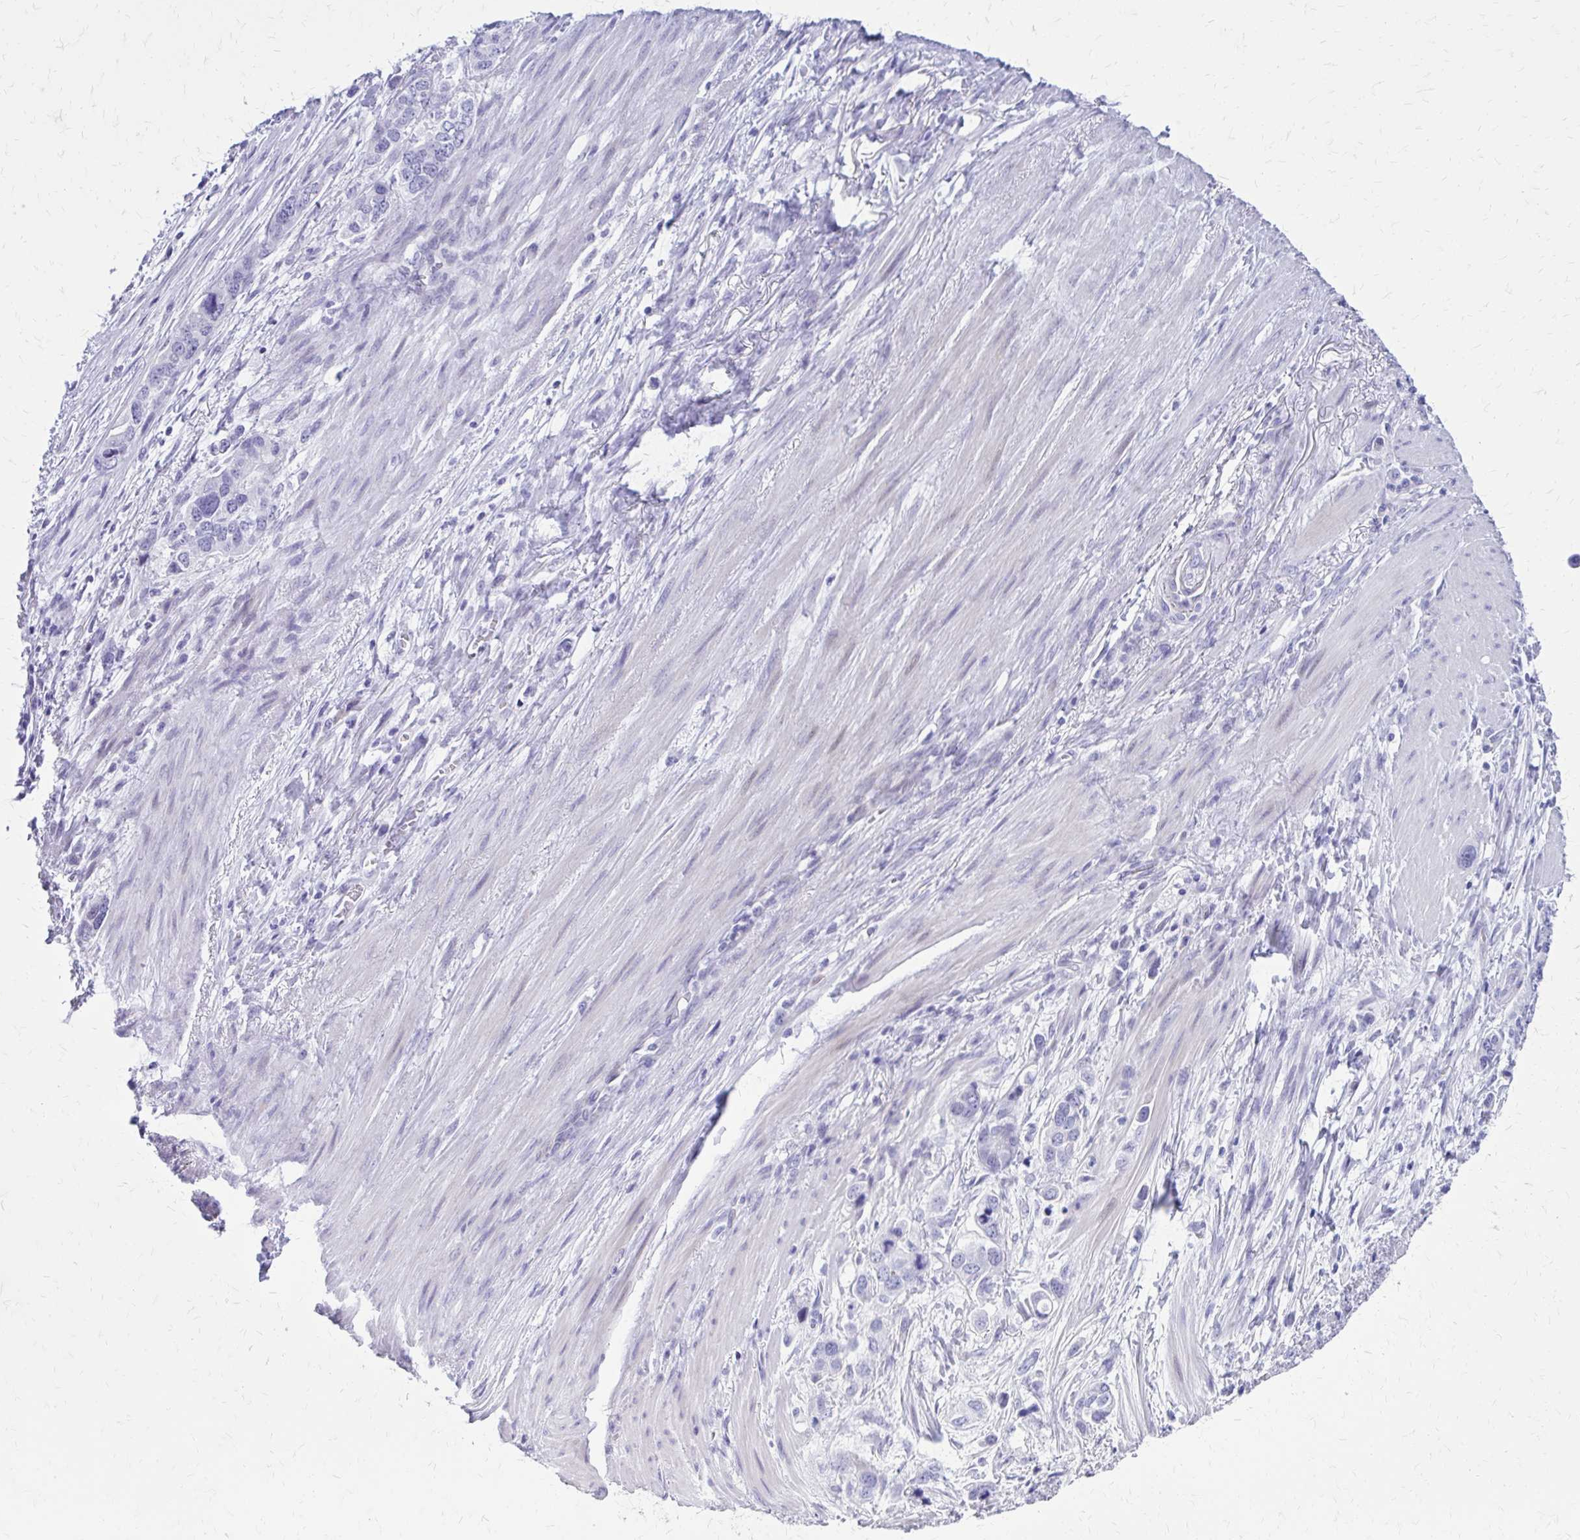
{"staining": {"intensity": "negative", "quantity": "none", "location": "none"}, "tissue": "stomach cancer", "cell_type": "Tumor cells", "image_type": "cancer", "snomed": [{"axis": "morphology", "description": "Adenocarcinoma, NOS"}, {"axis": "topography", "description": "Stomach, lower"}], "caption": "DAB (3,3'-diaminobenzidine) immunohistochemical staining of human stomach adenocarcinoma shows no significant staining in tumor cells.", "gene": "LCN15", "patient": {"sex": "female", "age": 93}}